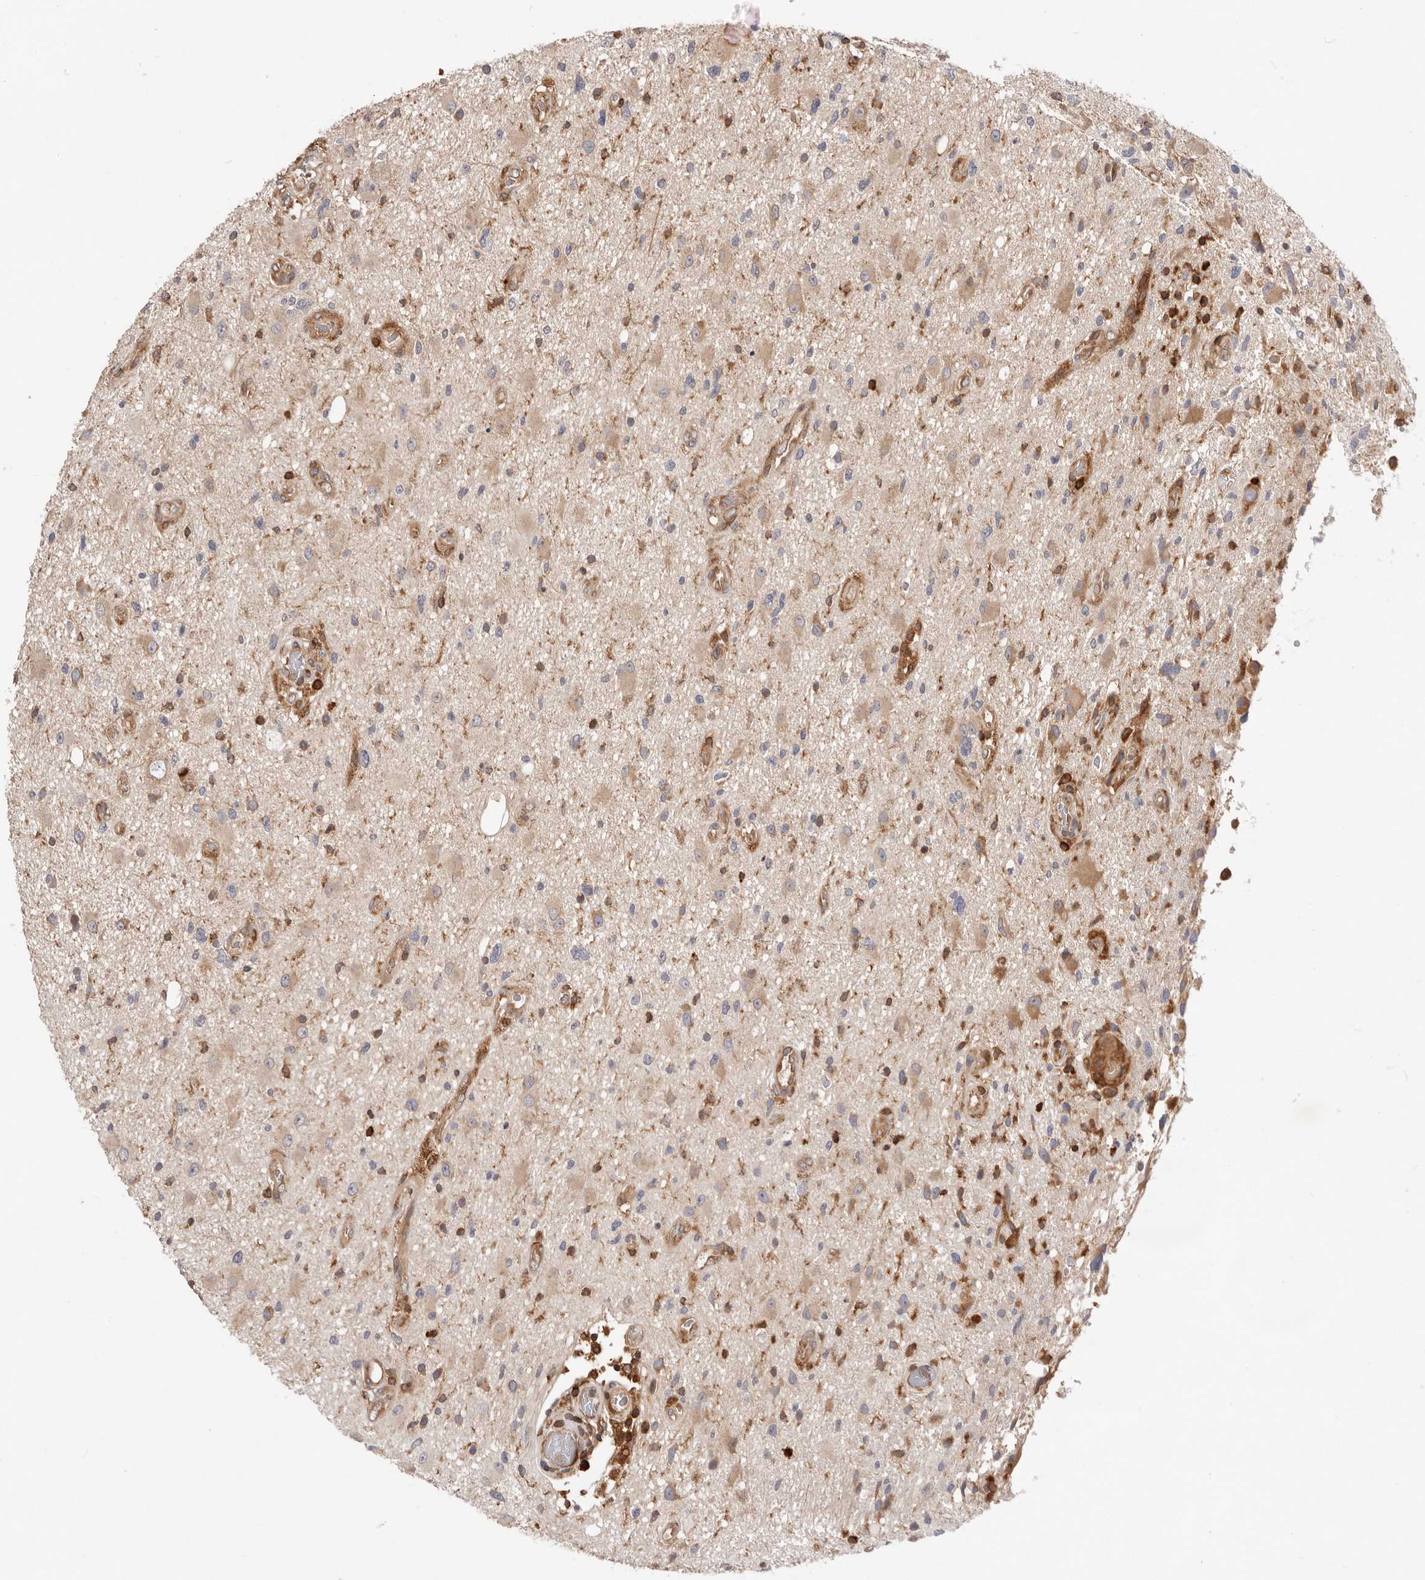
{"staining": {"intensity": "weak", "quantity": "<25%", "location": "cytoplasmic/membranous"}, "tissue": "glioma", "cell_type": "Tumor cells", "image_type": "cancer", "snomed": [{"axis": "morphology", "description": "Glioma, malignant, High grade"}, {"axis": "topography", "description": "Brain"}], "caption": "This histopathology image is of glioma stained with immunohistochemistry to label a protein in brown with the nuclei are counter-stained blue. There is no staining in tumor cells.", "gene": "RNF213", "patient": {"sex": "male", "age": 33}}